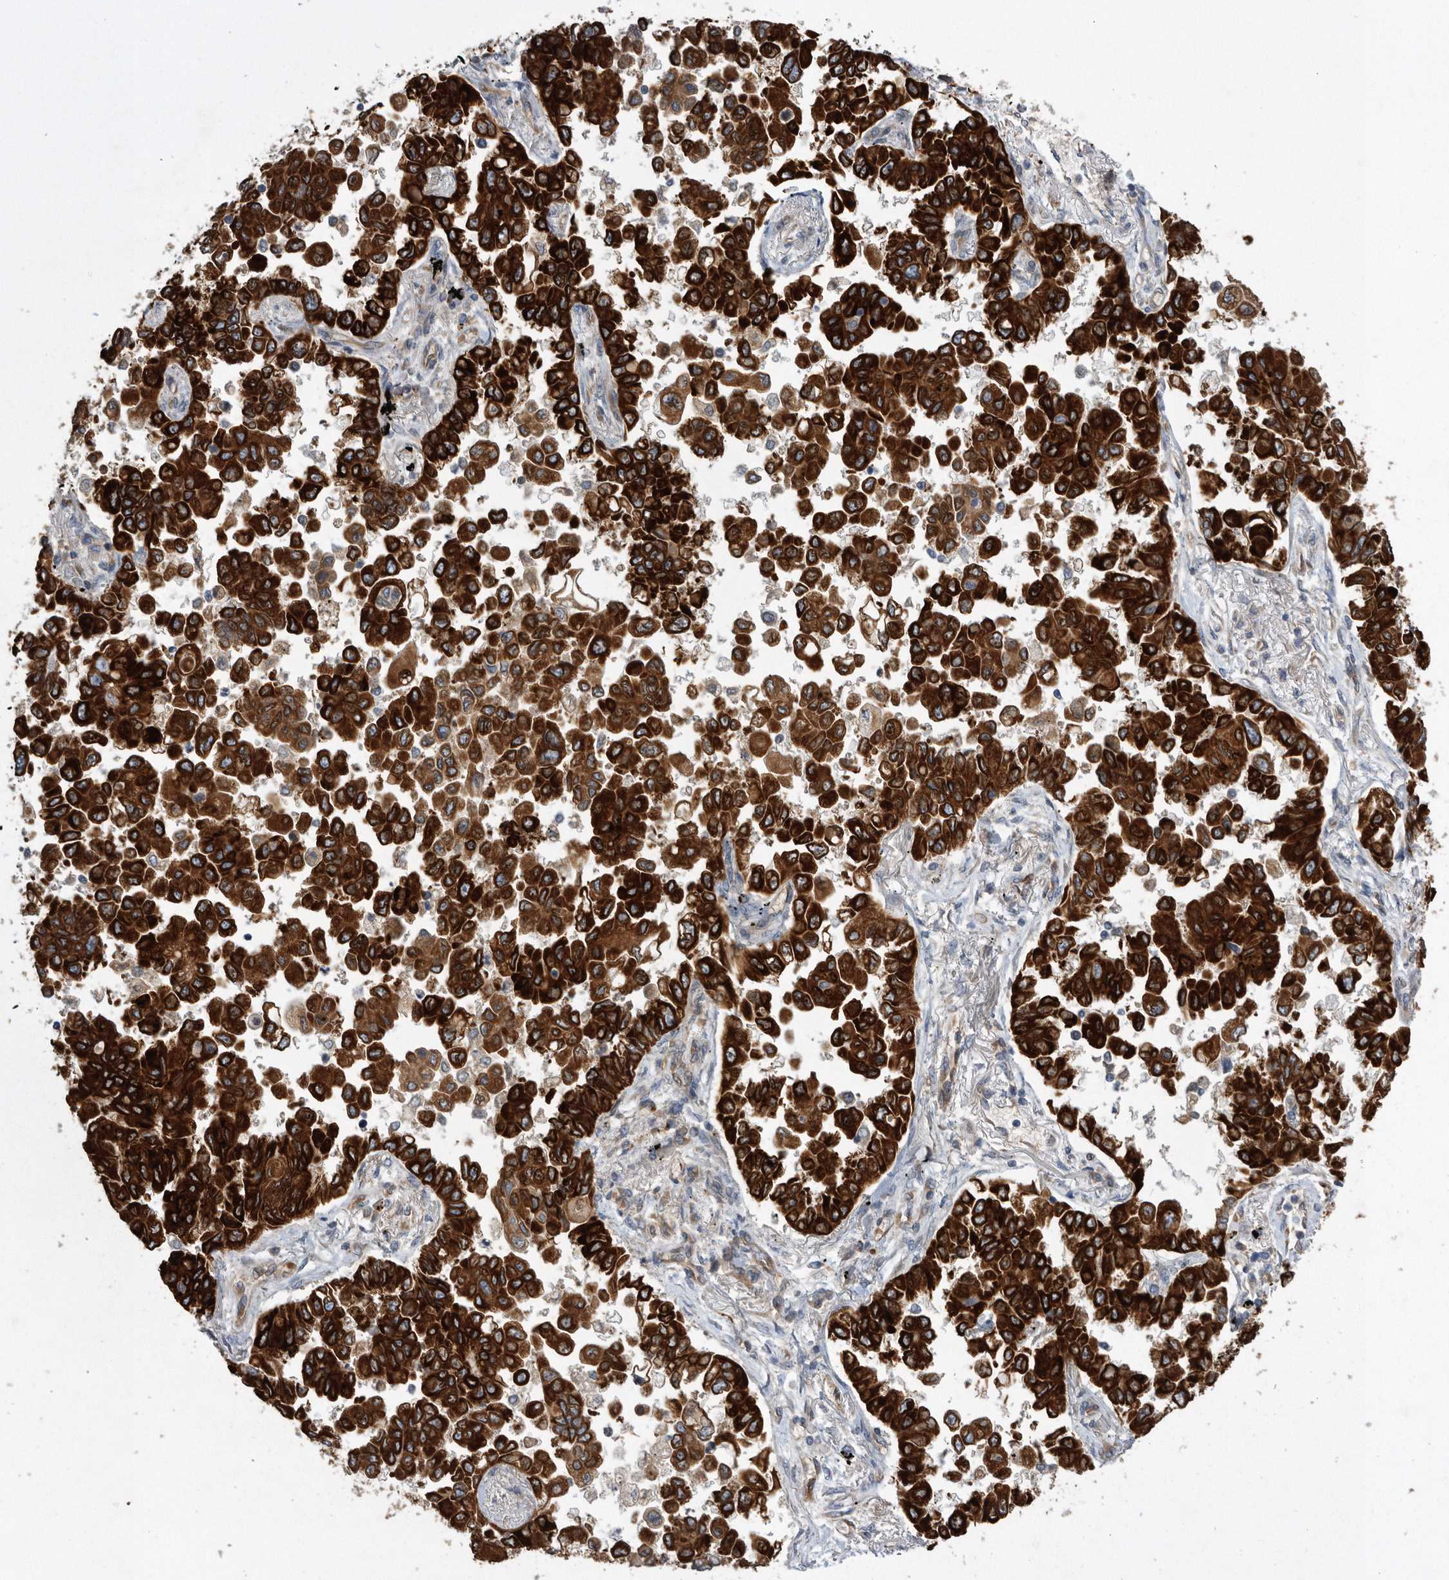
{"staining": {"intensity": "strong", "quantity": ">75%", "location": "cytoplasmic/membranous"}, "tissue": "lung cancer", "cell_type": "Tumor cells", "image_type": "cancer", "snomed": [{"axis": "morphology", "description": "Adenocarcinoma, NOS"}, {"axis": "topography", "description": "Lung"}], "caption": "The histopathology image demonstrates a brown stain indicating the presence of a protein in the cytoplasmic/membranous of tumor cells in lung adenocarcinoma.", "gene": "PON2", "patient": {"sex": "female", "age": 67}}